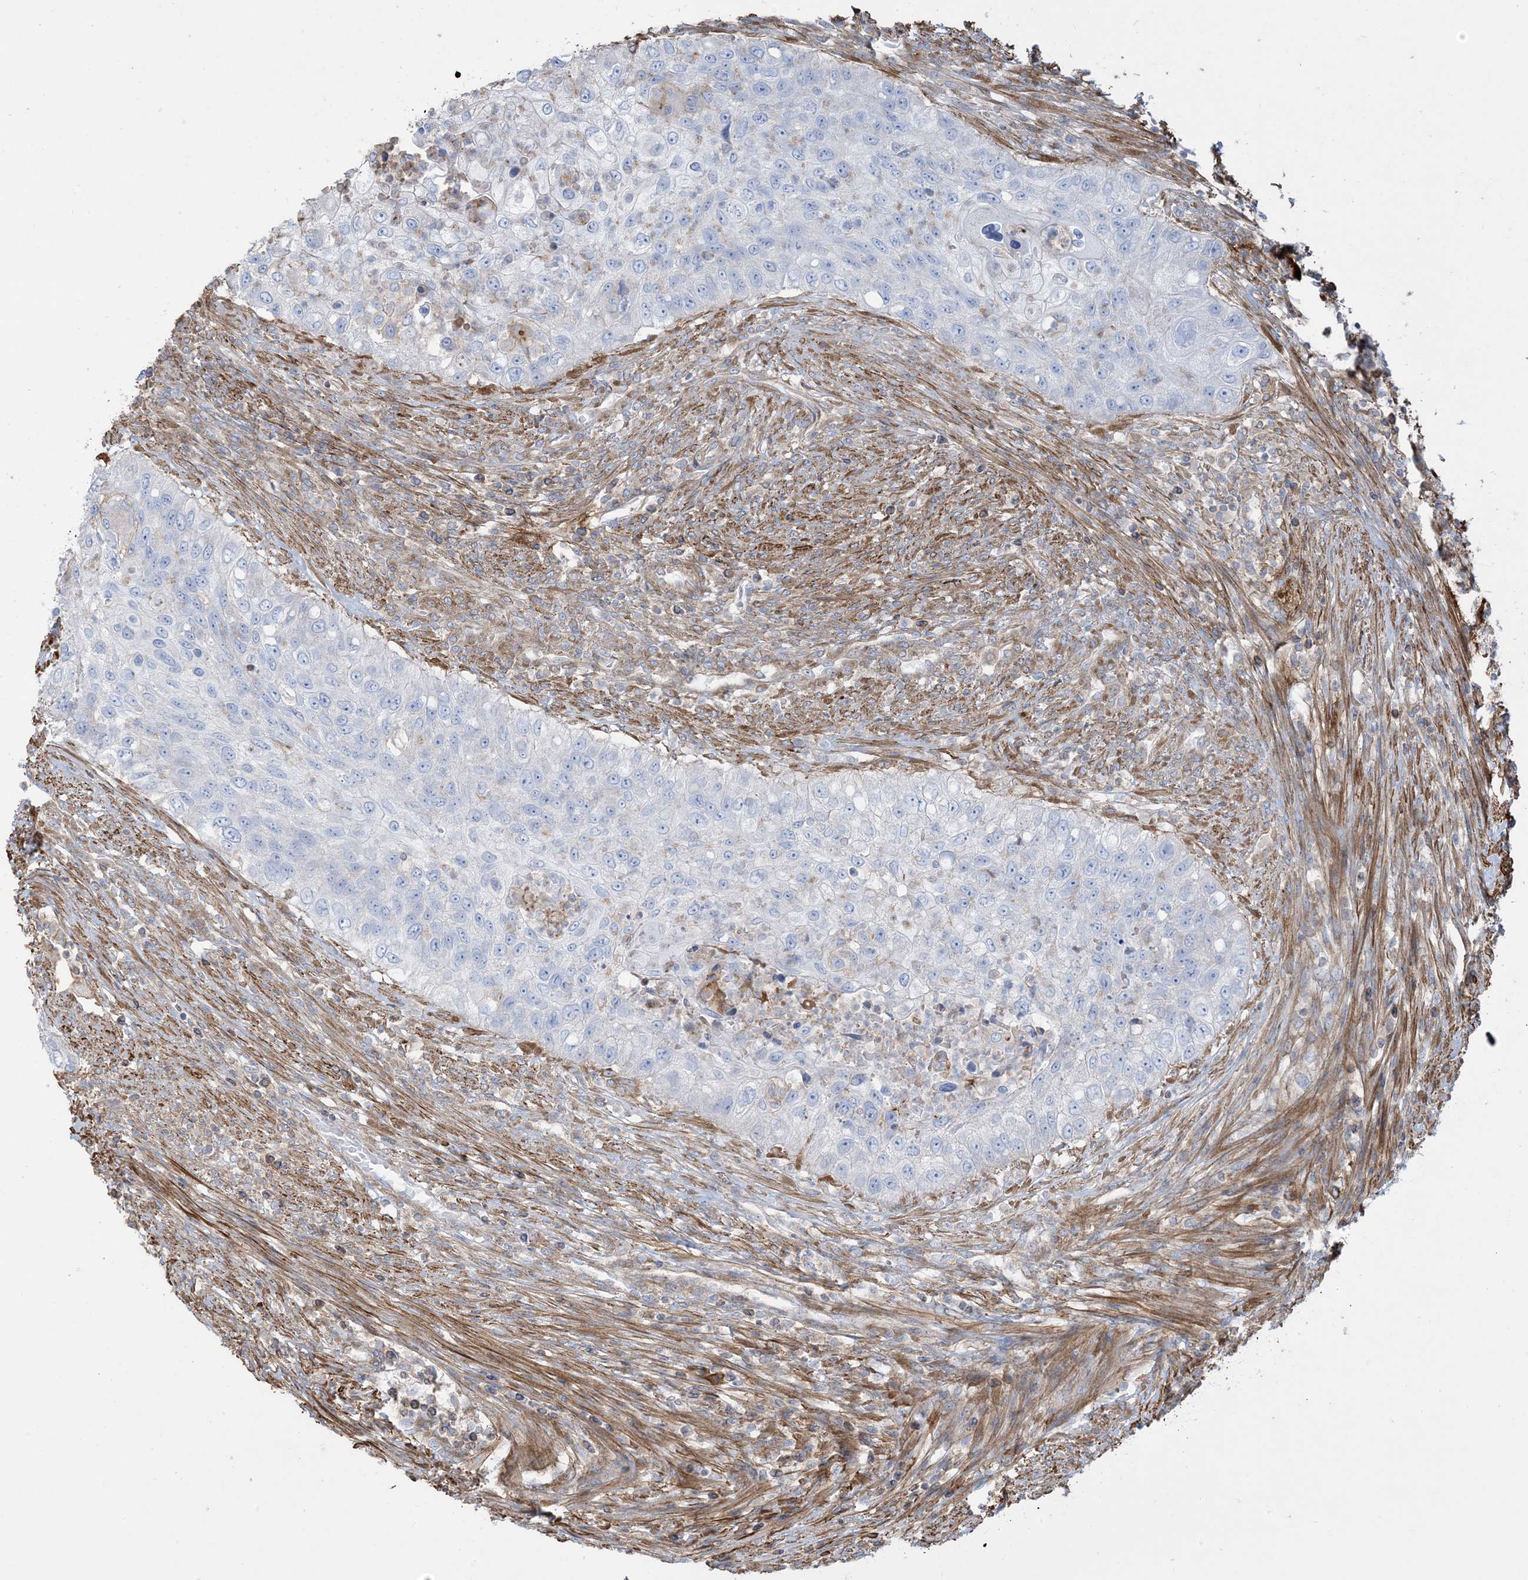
{"staining": {"intensity": "negative", "quantity": "none", "location": "none"}, "tissue": "urothelial cancer", "cell_type": "Tumor cells", "image_type": "cancer", "snomed": [{"axis": "morphology", "description": "Urothelial carcinoma, High grade"}, {"axis": "topography", "description": "Urinary bladder"}], "caption": "Tumor cells are negative for brown protein staining in high-grade urothelial carcinoma. (Immunohistochemistry (ihc), brightfield microscopy, high magnification).", "gene": "GTF3C2", "patient": {"sex": "female", "age": 60}}